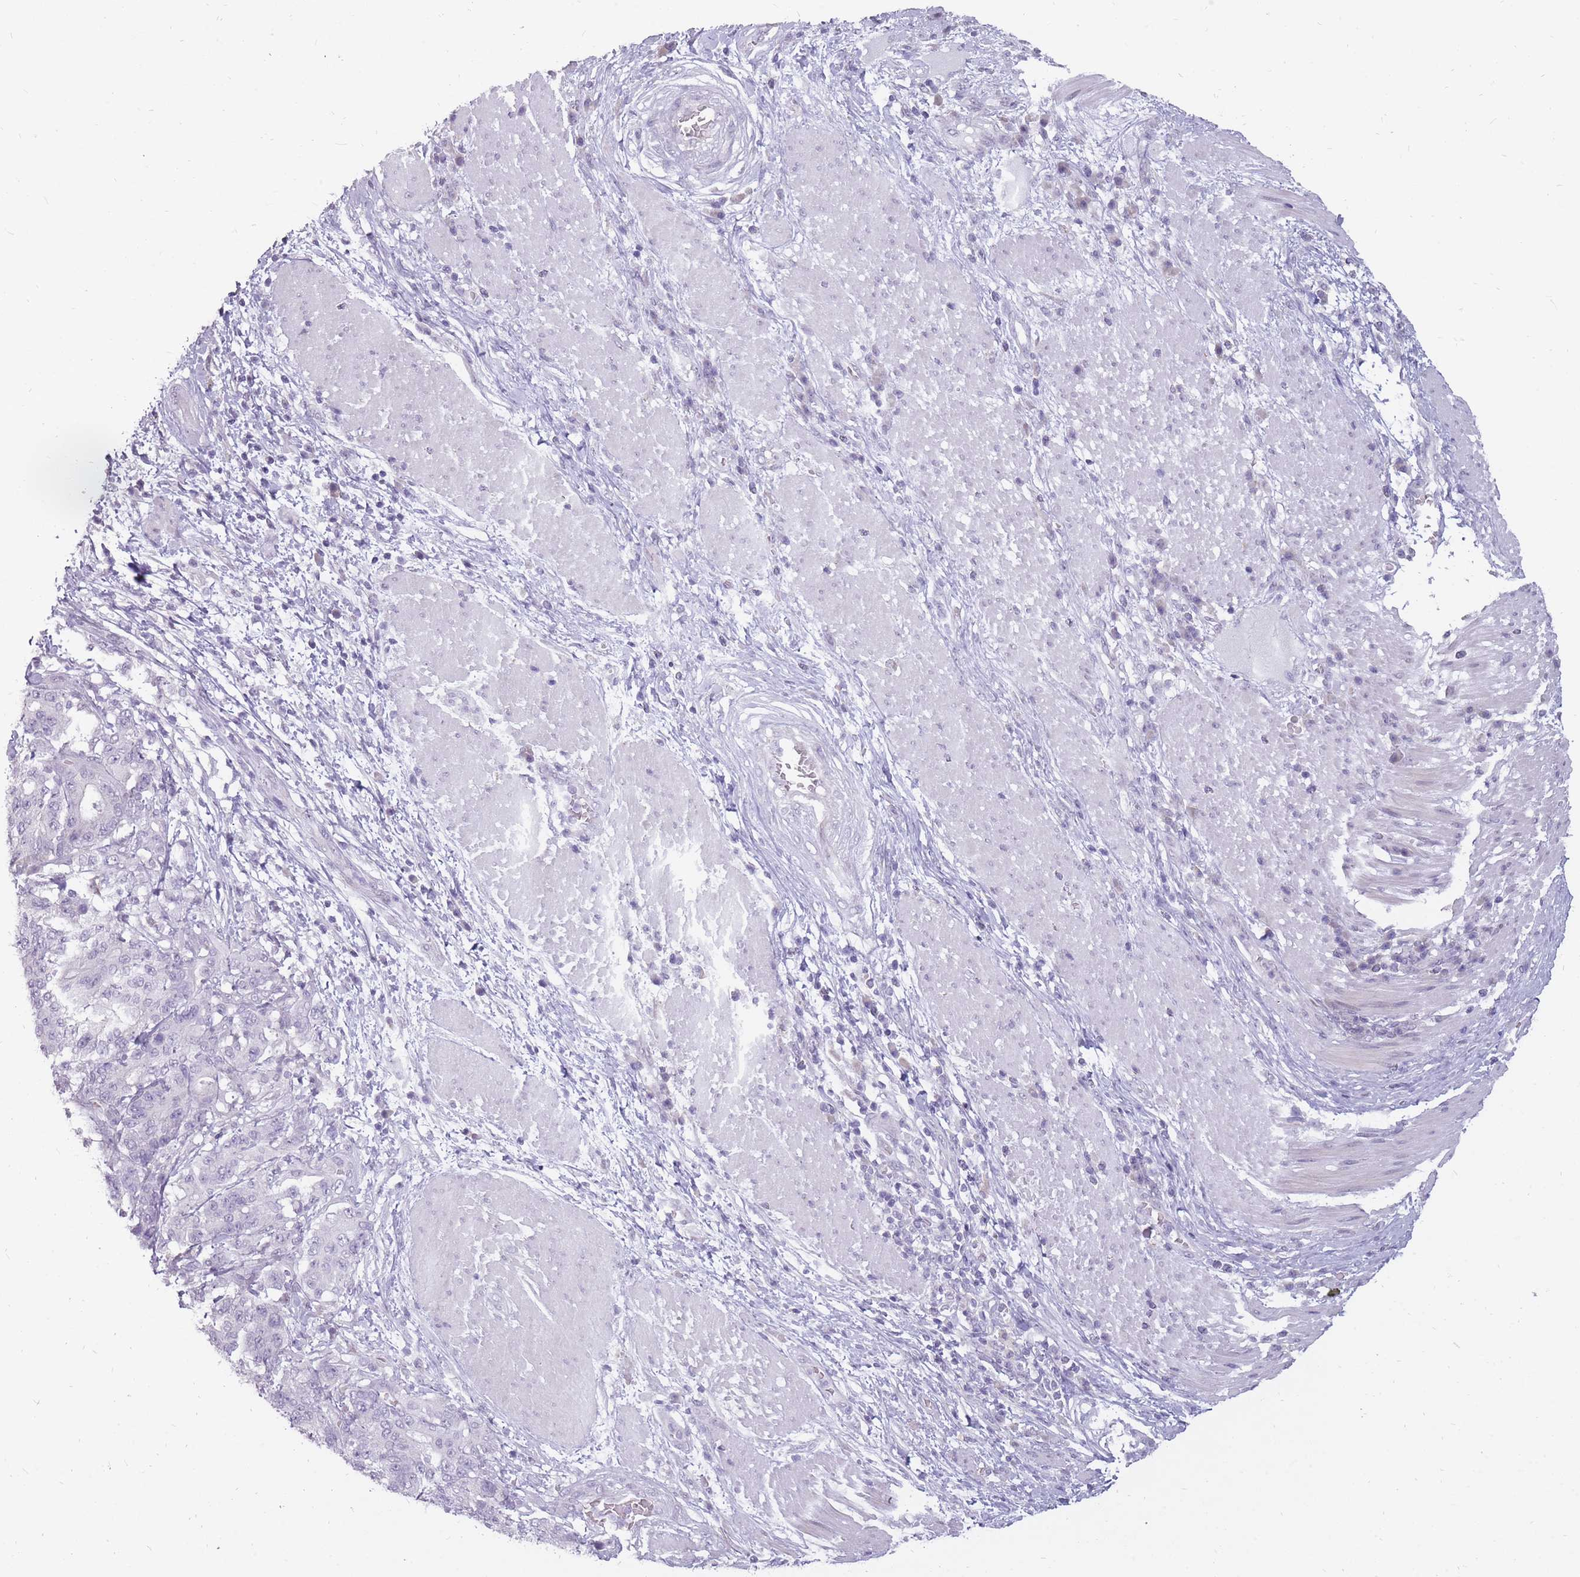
{"staining": {"intensity": "negative", "quantity": "none", "location": "none"}, "tissue": "stomach cancer", "cell_type": "Tumor cells", "image_type": "cancer", "snomed": [{"axis": "morphology", "description": "Normal tissue, NOS"}, {"axis": "morphology", "description": "Adenocarcinoma, NOS"}, {"axis": "topography", "description": "Stomach"}], "caption": "Stomach adenocarcinoma stained for a protein using IHC reveals no expression tumor cells.", "gene": "POMZP3", "patient": {"sex": "female", "age": 64}}